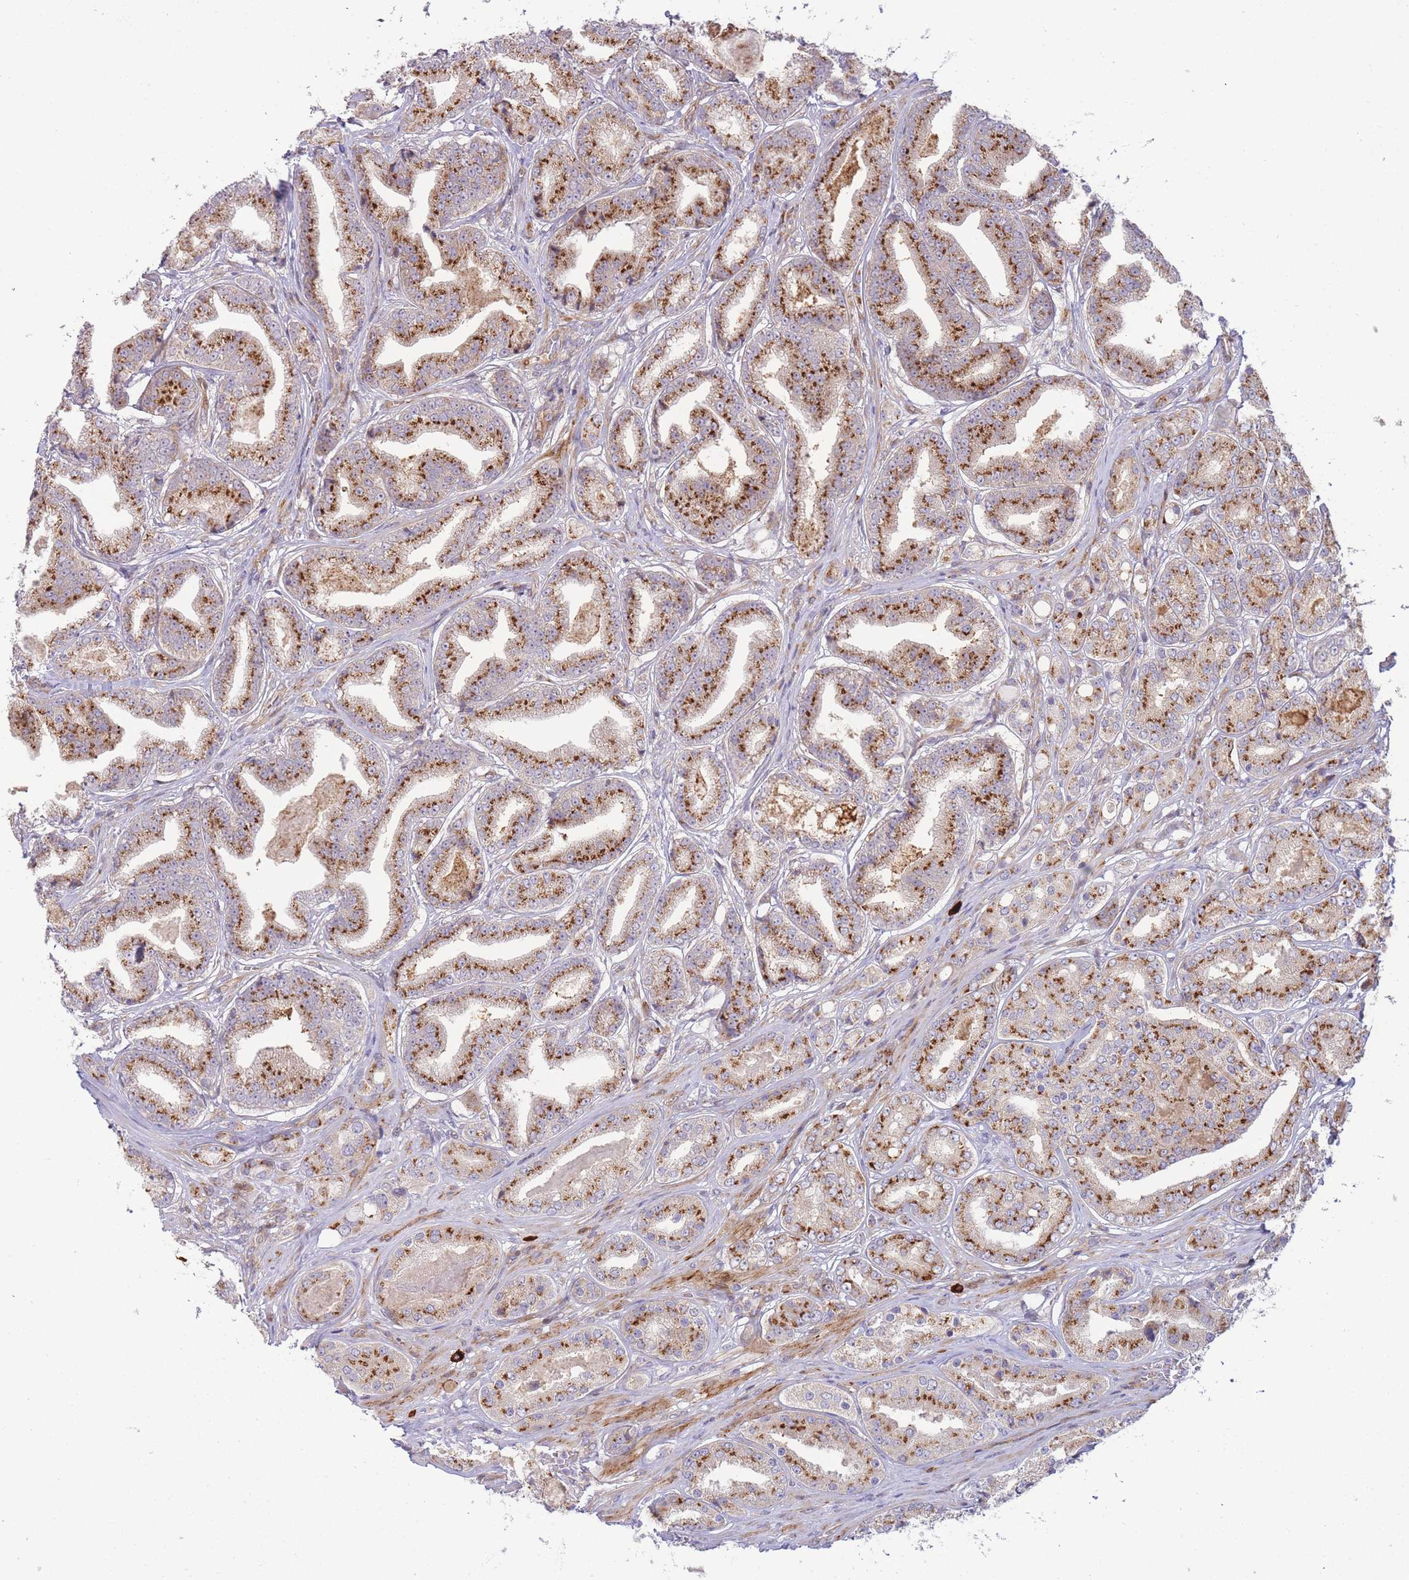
{"staining": {"intensity": "strong", "quantity": ">75%", "location": "cytoplasmic/membranous"}, "tissue": "prostate cancer", "cell_type": "Tumor cells", "image_type": "cancer", "snomed": [{"axis": "morphology", "description": "Adenocarcinoma, High grade"}, {"axis": "topography", "description": "Prostate"}], "caption": "This is an image of immunohistochemistry (IHC) staining of prostate cancer, which shows strong staining in the cytoplasmic/membranous of tumor cells.", "gene": "ATP5MC2", "patient": {"sex": "male", "age": 63}}